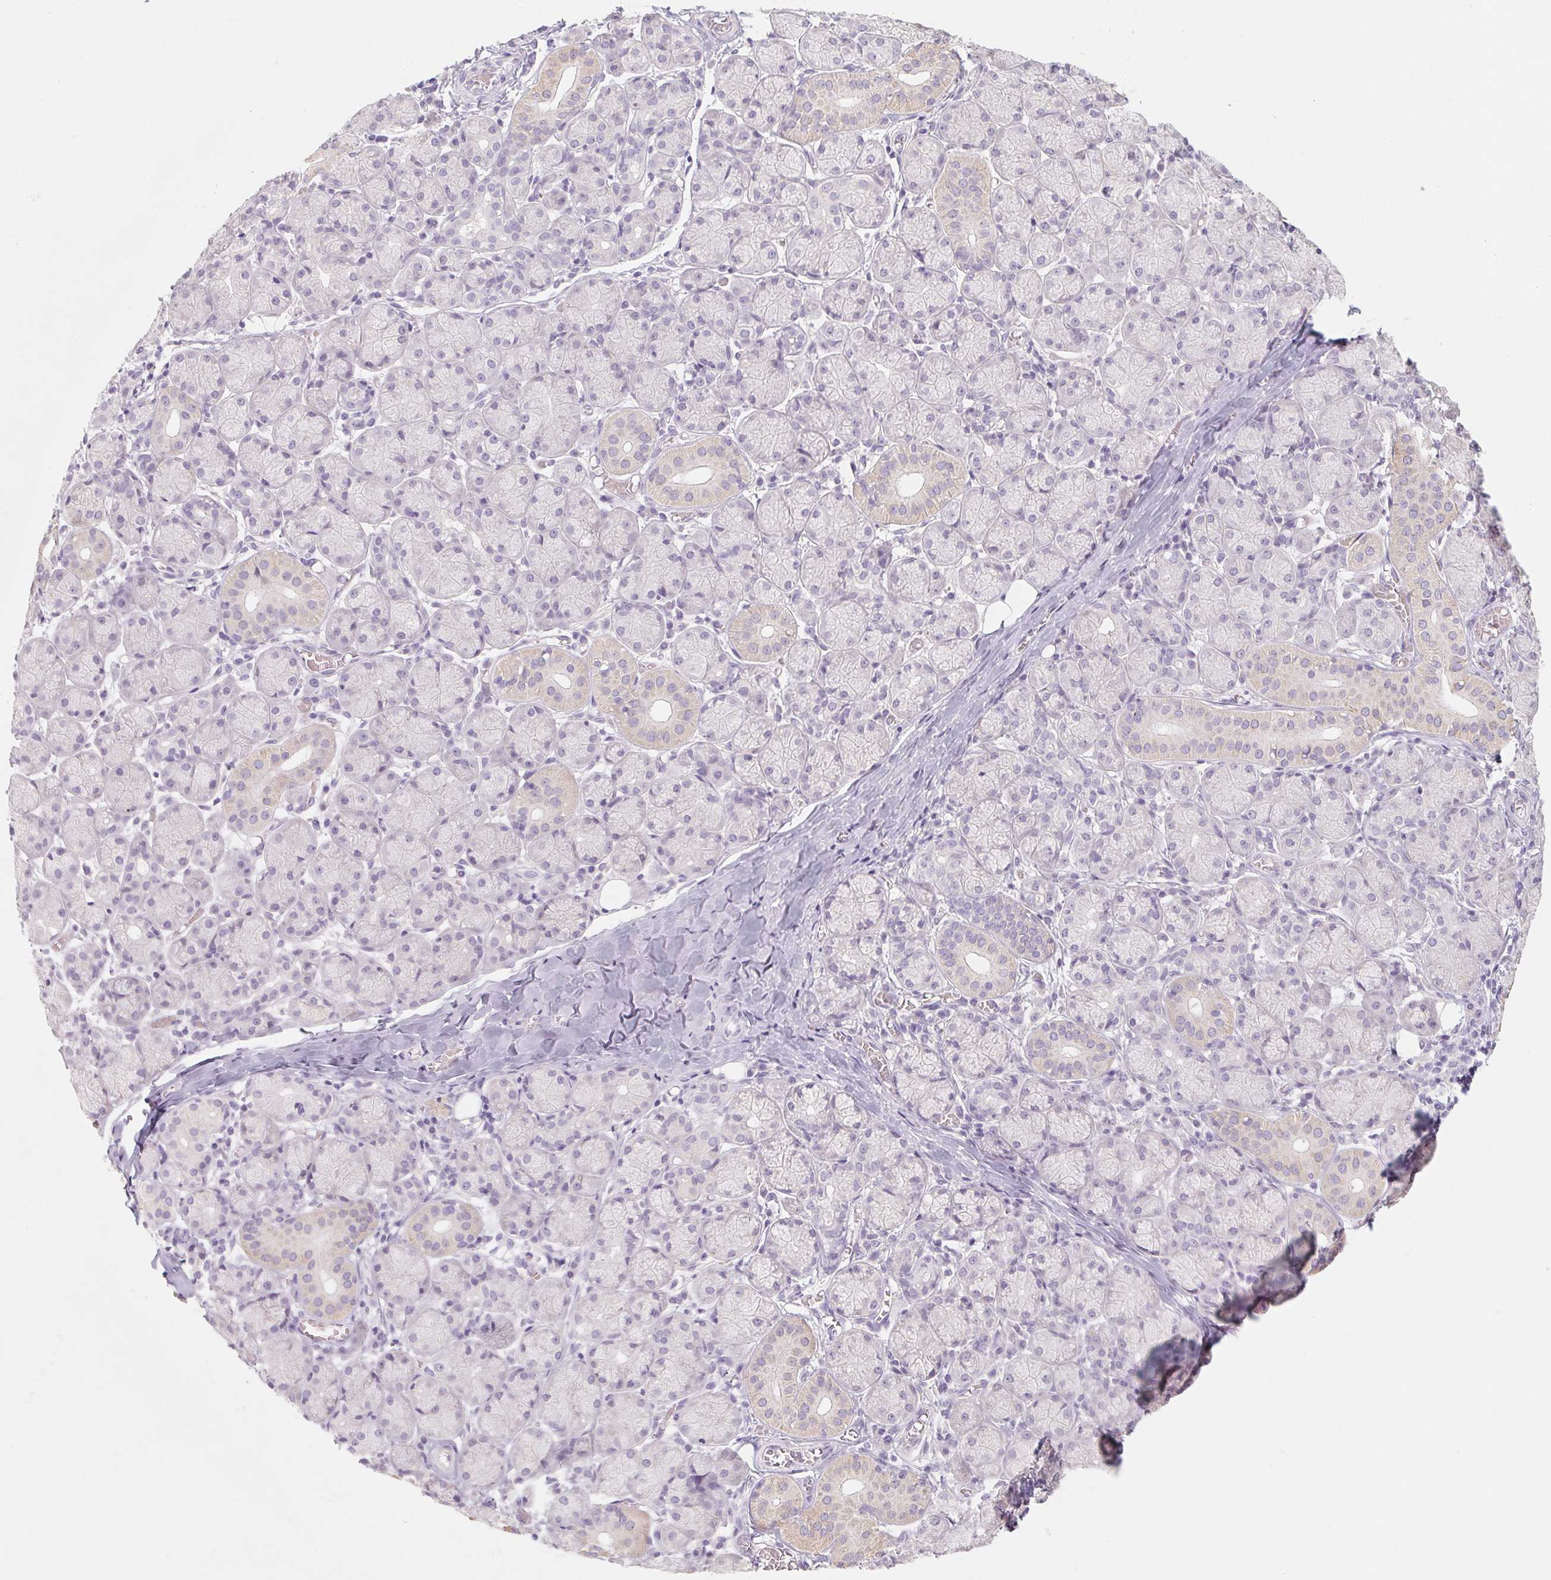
{"staining": {"intensity": "negative", "quantity": "none", "location": "none"}, "tissue": "salivary gland", "cell_type": "Glandular cells", "image_type": "normal", "snomed": [{"axis": "morphology", "description": "Normal tissue, NOS"}, {"axis": "topography", "description": "Salivary gland"}, {"axis": "topography", "description": "Peripheral nerve tissue"}], "caption": "An immunohistochemistry (IHC) image of normal salivary gland is shown. There is no staining in glandular cells of salivary gland. The staining is performed using DAB (3,3'-diaminobenzidine) brown chromogen with nuclei counter-stained in using hematoxylin.", "gene": "POU1F1", "patient": {"sex": "female", "age": 24}}